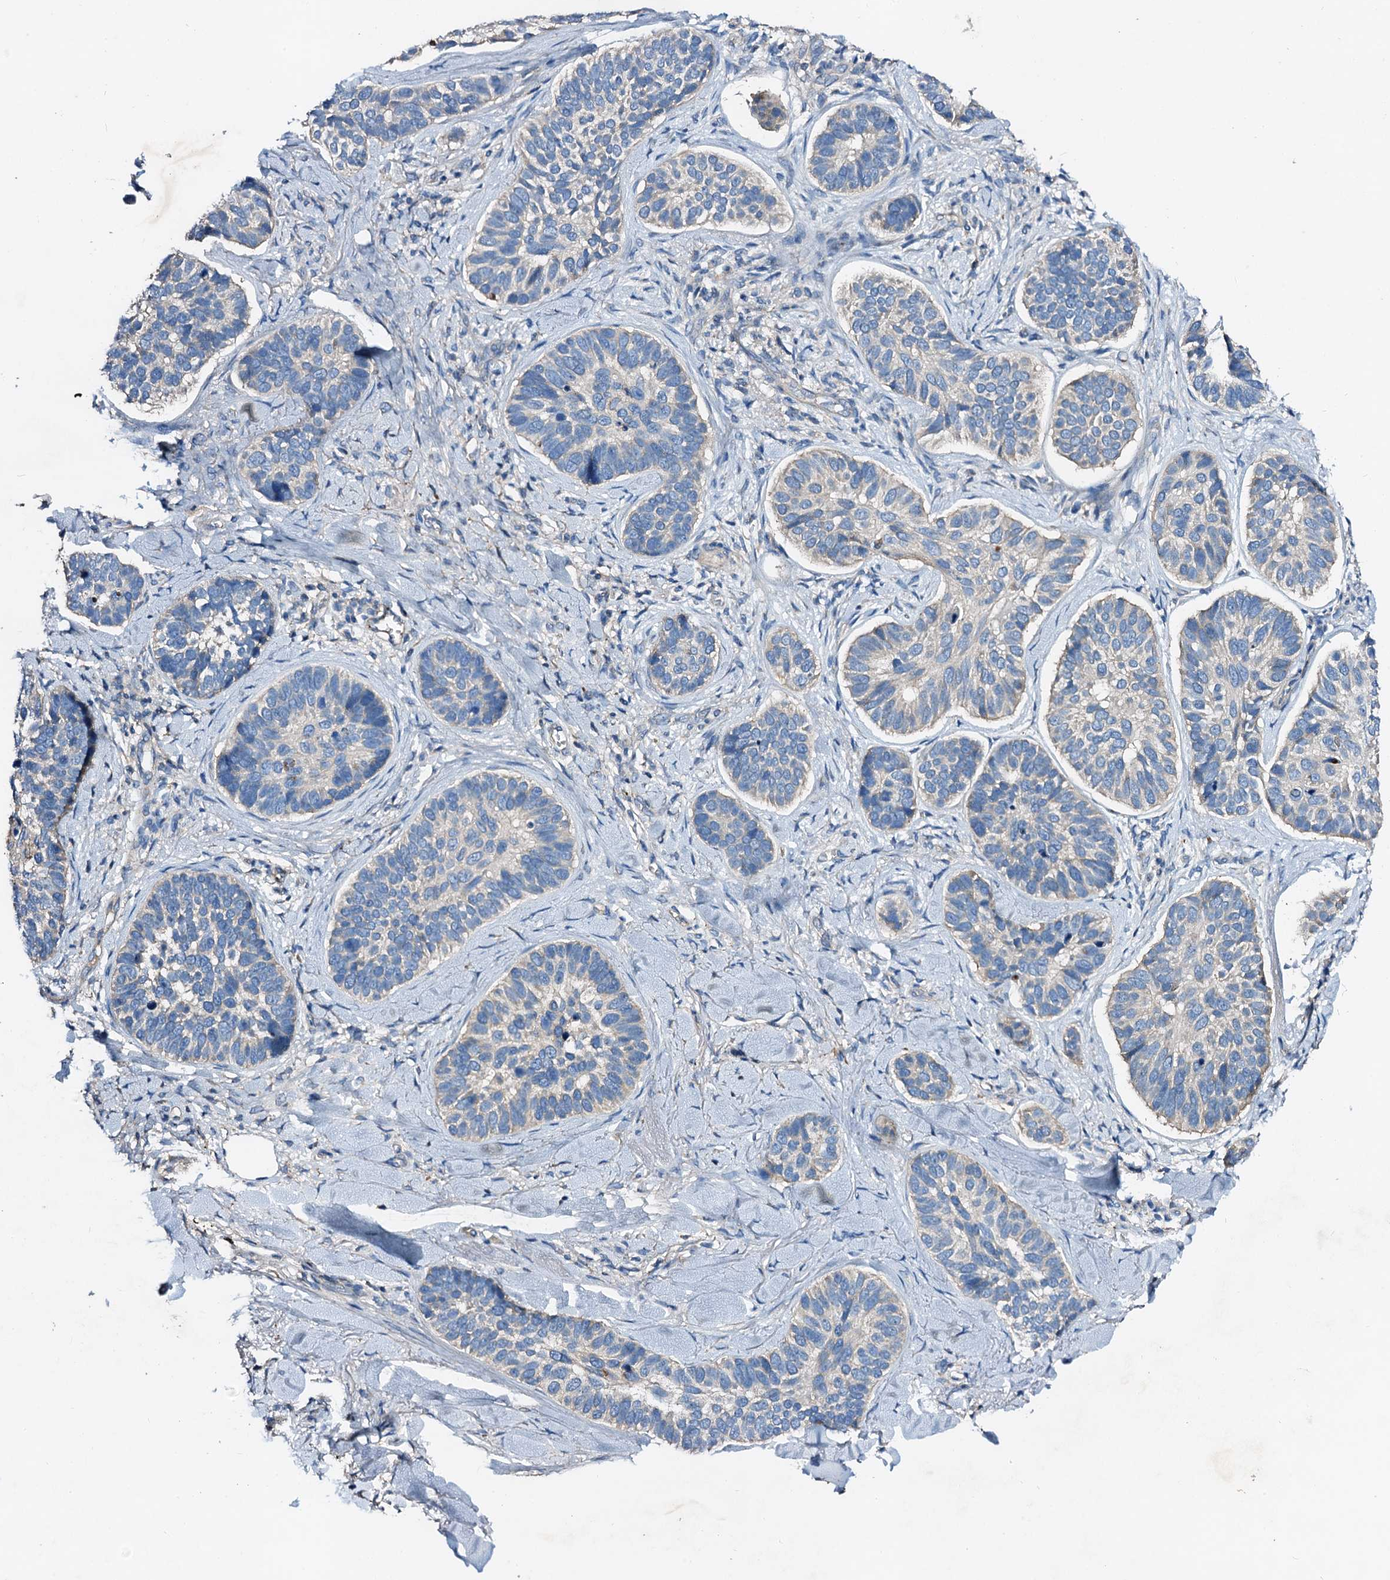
{"staining": {"intensity": "negative", "quantity": "none", "location": "none"}, "tissue": "skin cancer", "cell_type": "Tumor cells", "image_type": "cancer", "snomed": [{"axis": "morphology", "description": "Basal cell carcinoma"}, {"axis": "topography", "description": "Skin"}], "caption": "This is an IHC image of basal cell carcinoma (skin). There is no positivity in tumor cells.", "gene": "FIBIN", "patient": {"sex": "male", "age": 62}}